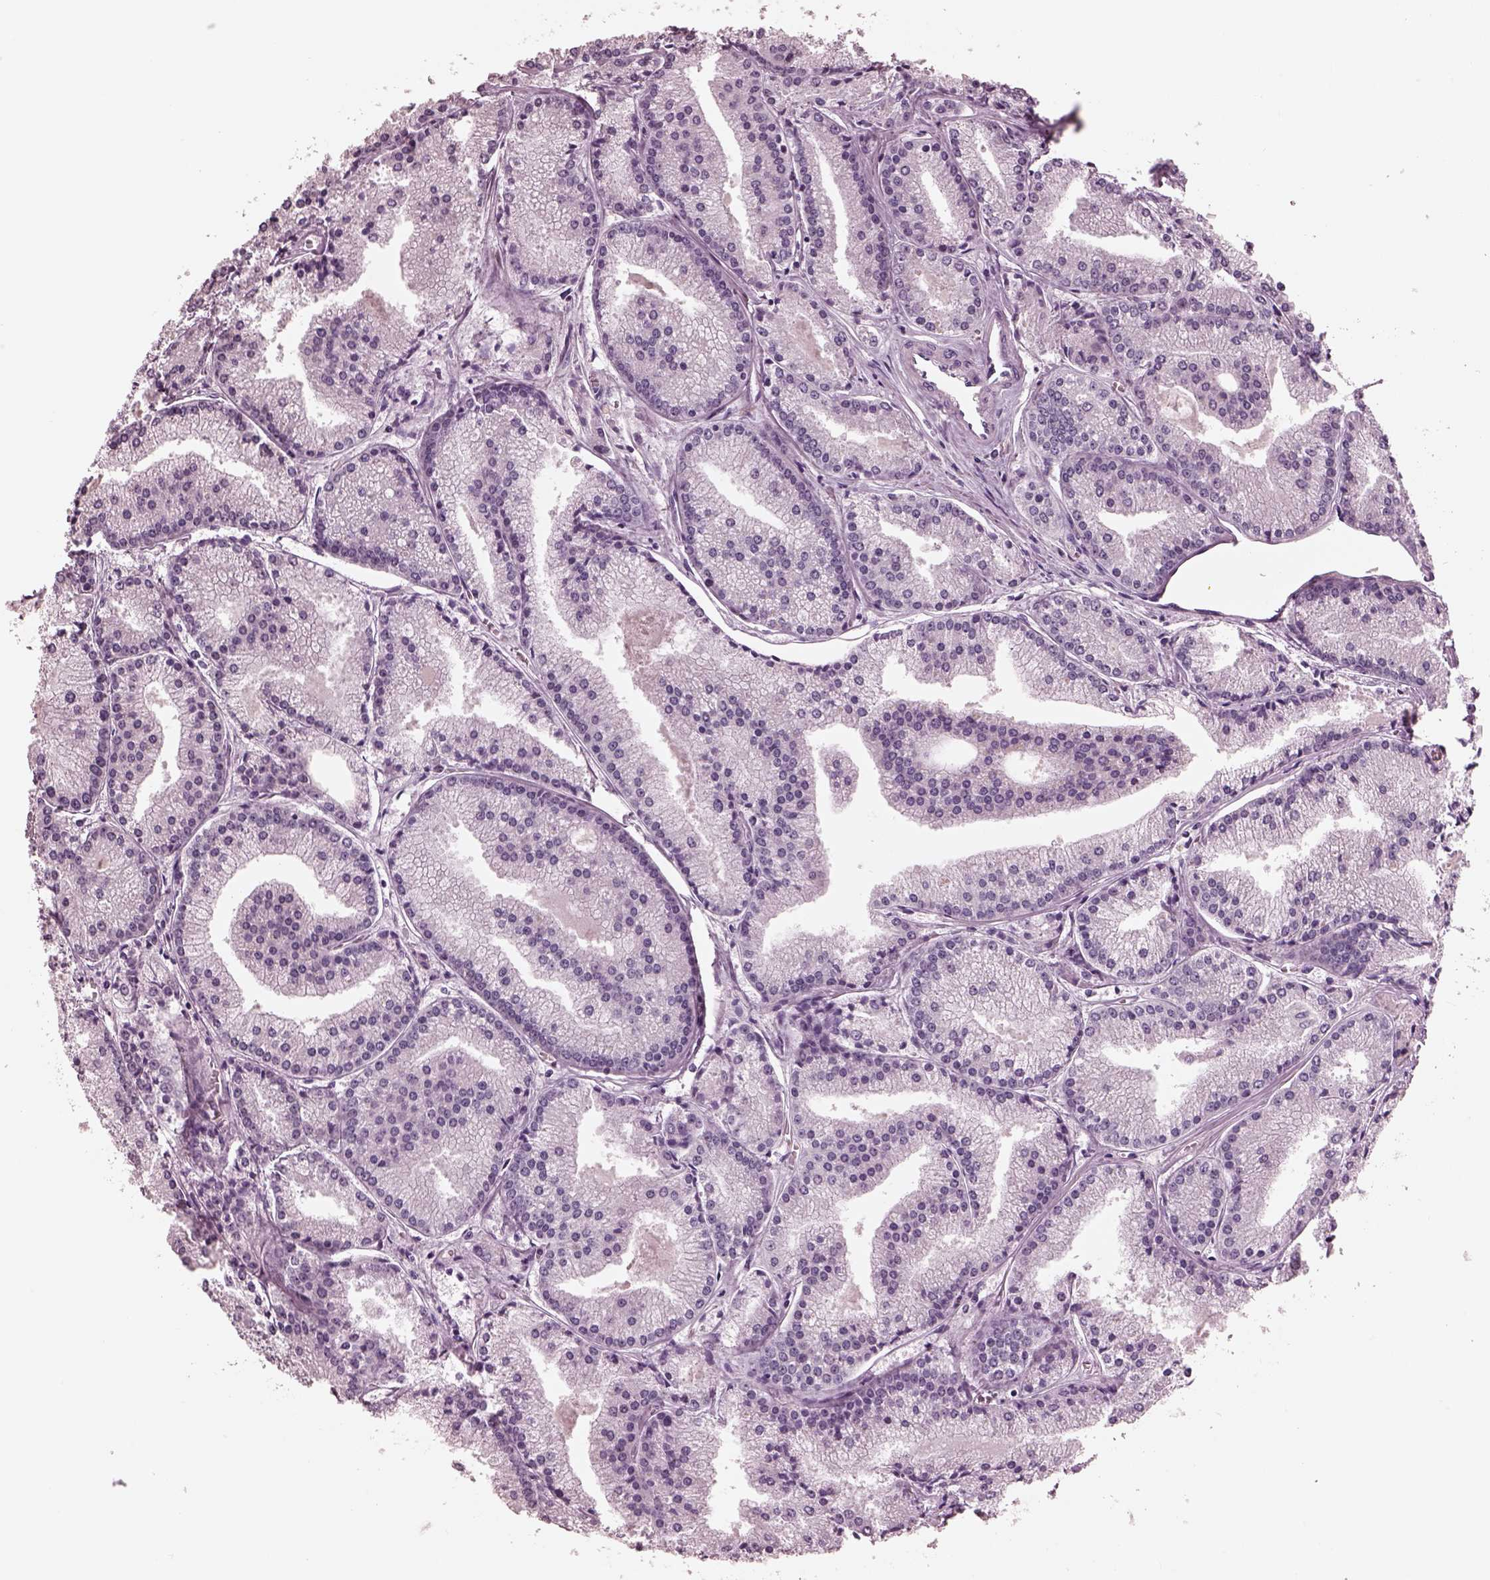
{"staining": {"intensity": "negative", "quantity": "none", "location": "none"}, "tissue": "prostate cancer", "cell_type": "Tumor cells", "image_type": "cancer", "snomed": [{"axis": "morphology", "description": "Adenocarcinoma, NOS"}, {"axis": "topography", "description": "Prostate"}], "caption": "Immunohistochemistry photomicrograph of human prostate cancer (adenocarcinoma) stained for a protein (brown), which exhibits no expression in tumor cells.", "gene": "GARIN4", "patient": {"sex": "male", "age": 72}}